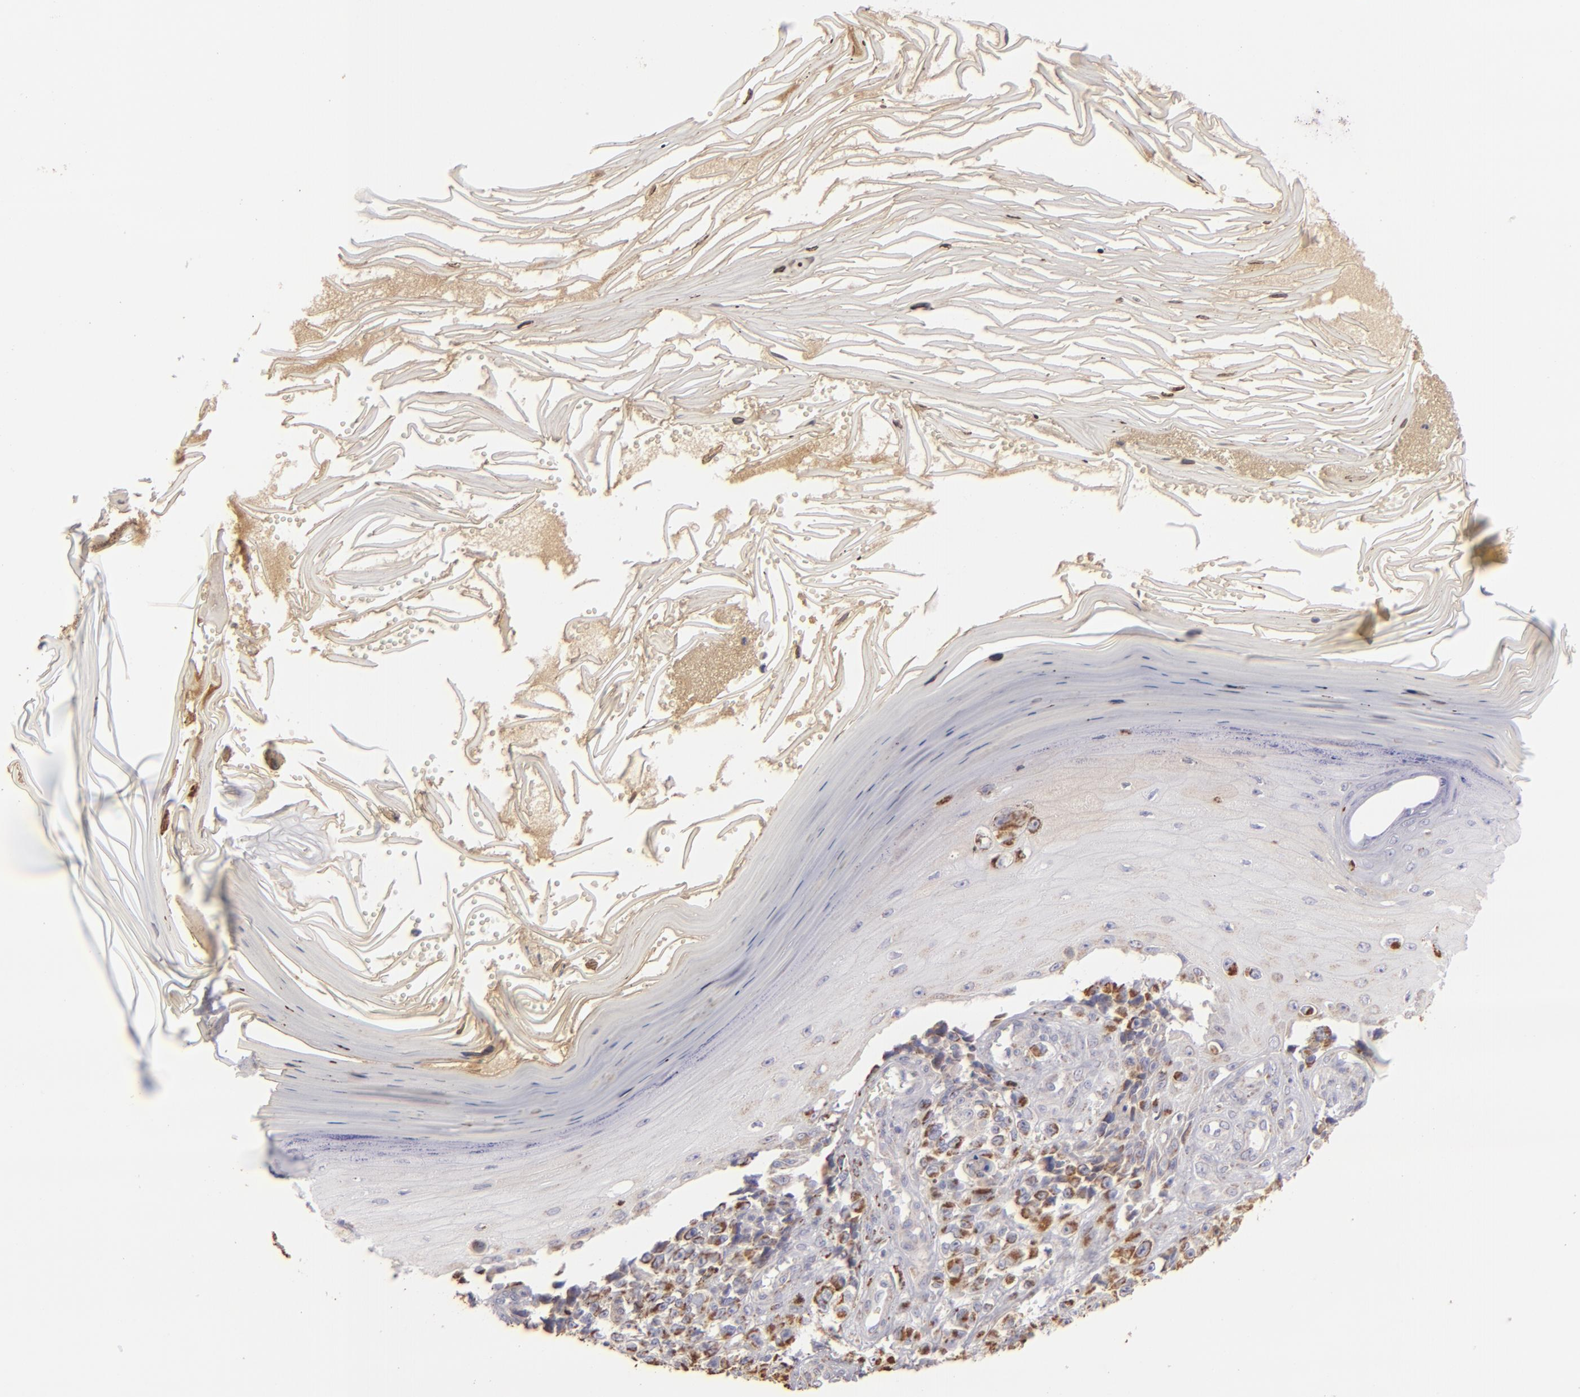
{"staining": {"intensity": "moderate", "quantity": "25%-75%", "location": "cytoplasmic/membranous"}, "tissue": "melanoma", "cell_type": "Tumor cells", "image_type": "cancer", "snomed": [{"axis": "morphology", "description": "Malignant melanoma, NOS"}, {"axis": "topography", "description": "Skin"}], "caption": "Immunohistochemical staining of human melanoma shows medium levels of moderate cytoplasmic/membranous expression in about 25%-75% of tumor cells.", "gene": "CFB", "patient": {"sex": "female", "age": 82}}